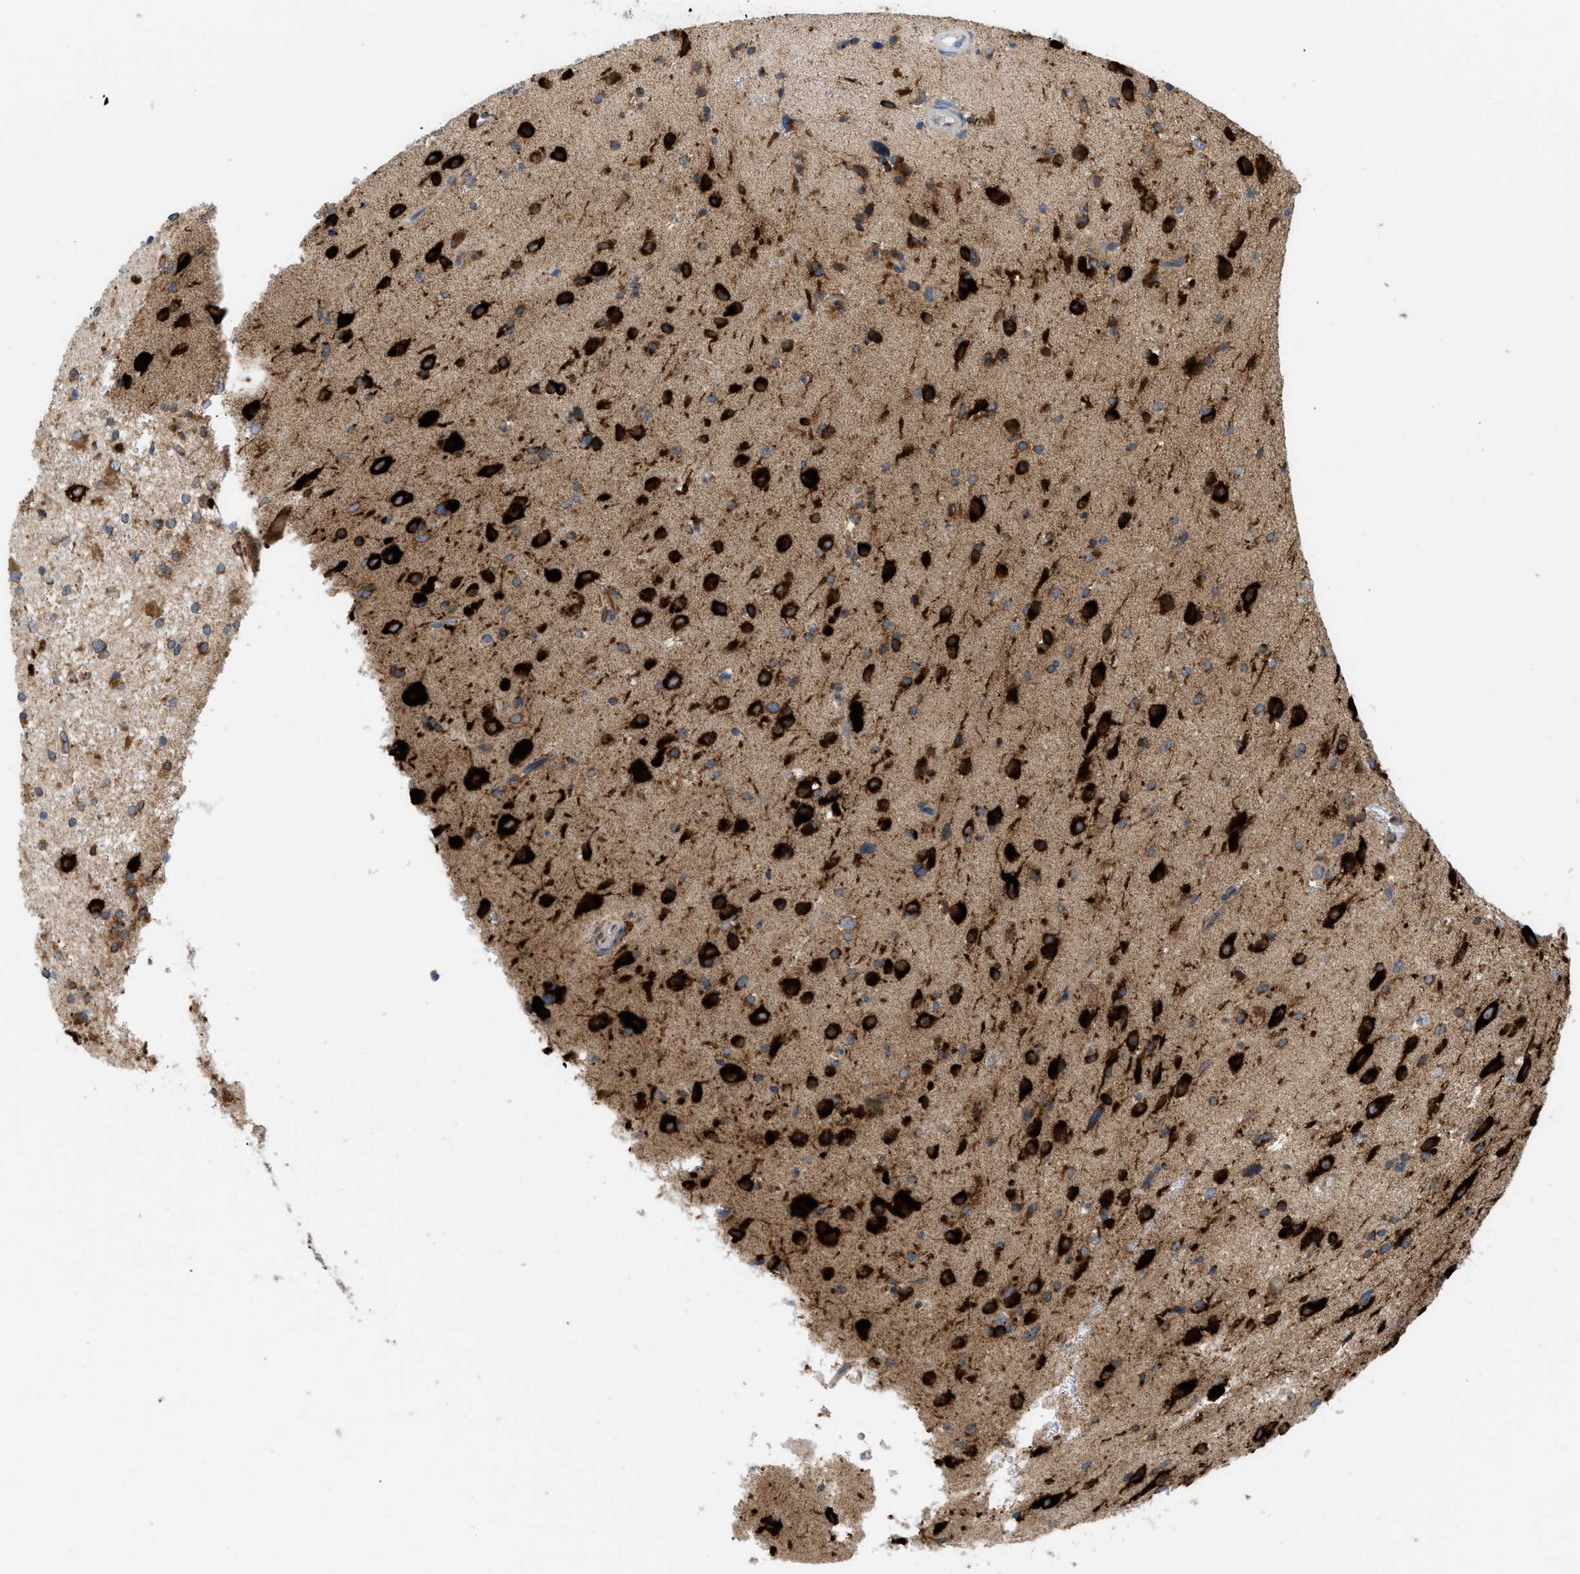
{"staining": {"intensity": "strong", "quantity": ">75%", "location": "cytoplasmic/membranous"}, "tissue": "glioma", "cell_type": "Tumor cells", "image_type": "cancer", "snomed": [{"axis": "morphology", "description": "Glioma, malignant, High grade"}, {"axis": "topography", "description": "Brain"}], "caption": "Malignant glioma (high-grade) stained for a protein (brown) exhibits strong cytoplasmic/membranous positive positivity in approximately >75% of tumor cells.", "gene": "GPAT4", "patient": {"sex": "male", "age": 33}}